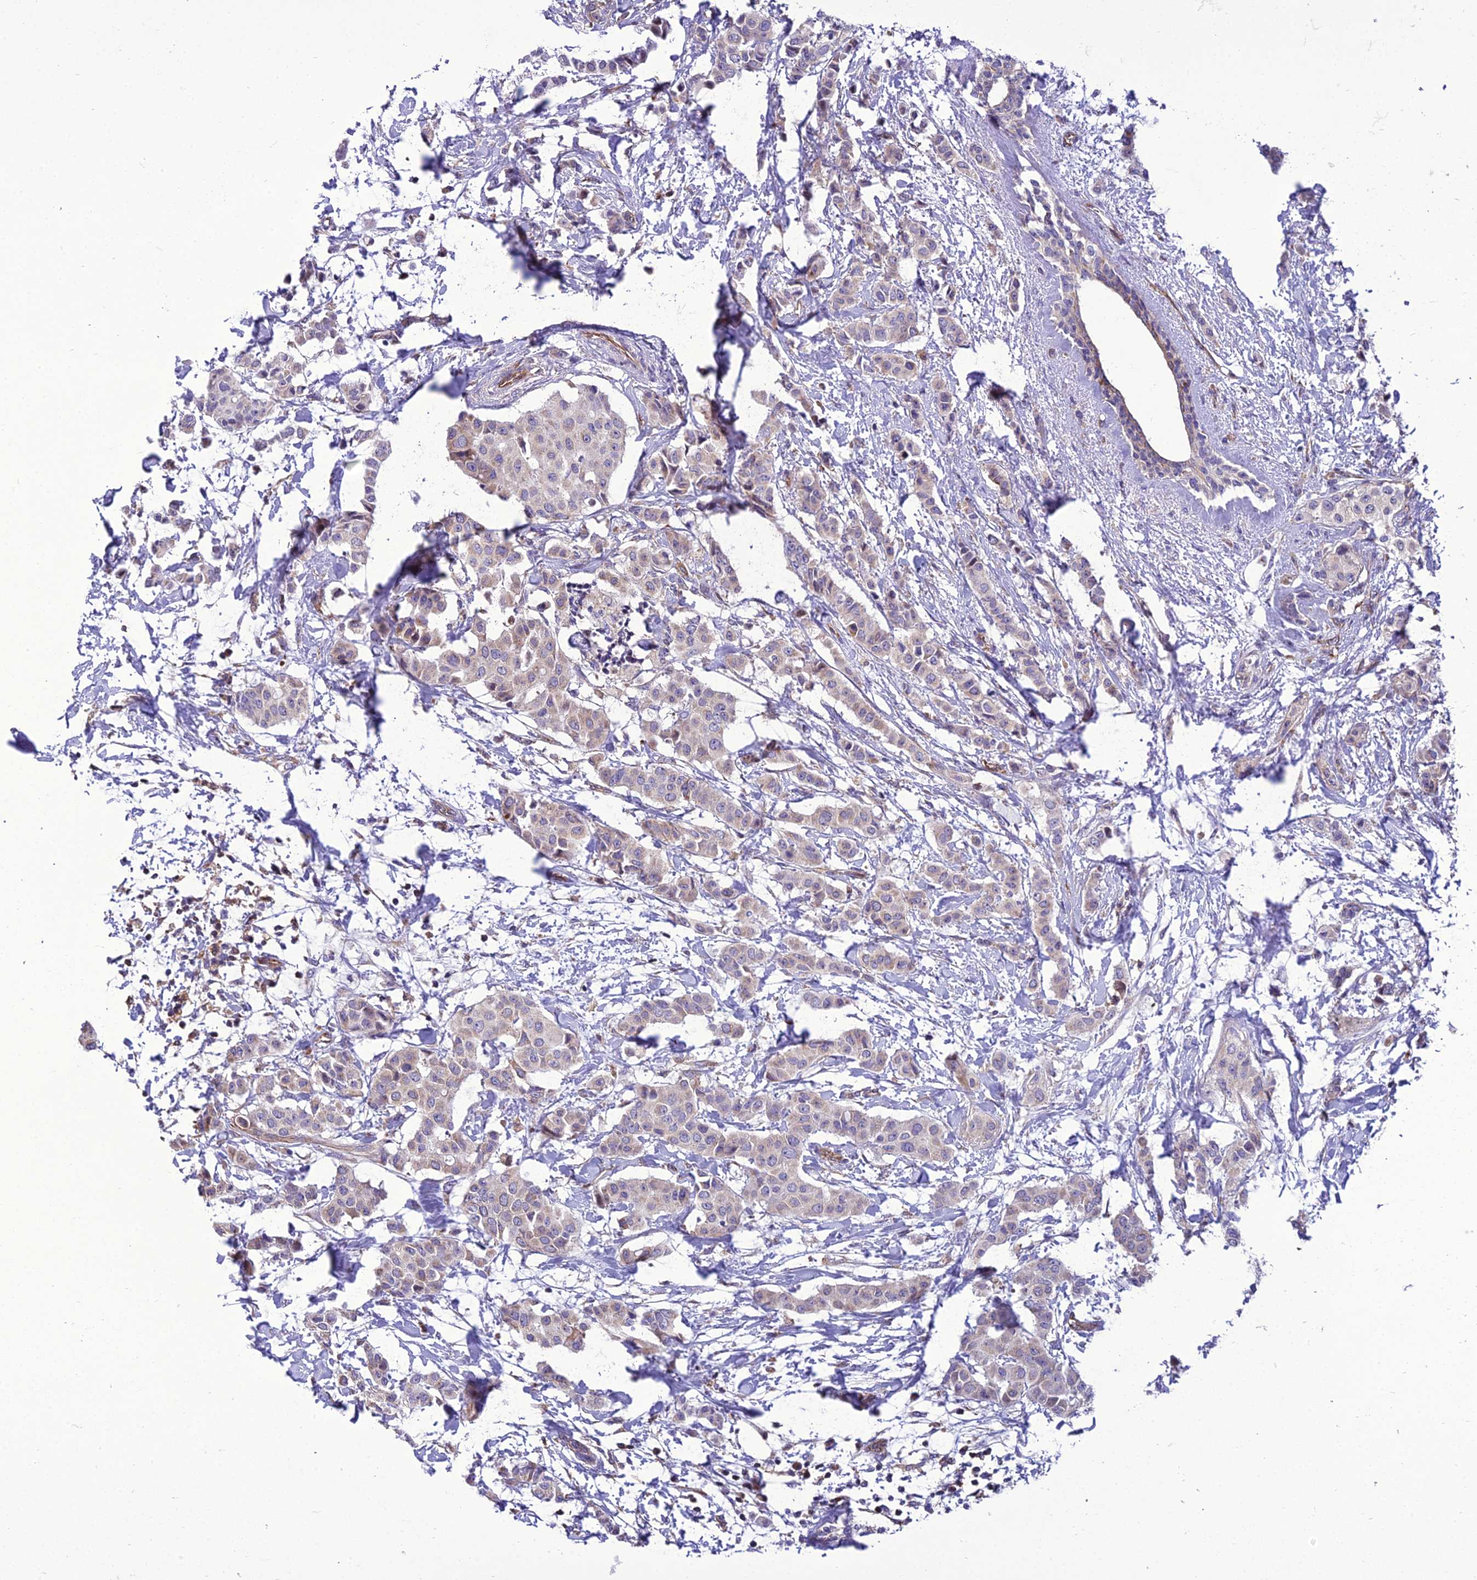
{"staining": {"intensity": "weak", "quantity": "<25%", "location": "cytoplasmic/membranous"}, "tissue": "breast cancer", "cell_type": "Tumor cells", "image_type": "cancer", "snomed": [{"axis": "morphology", "description": "Duct carcinoma"}, {"axis": "topography", "description": "Breast"}], "caption": "Protein analysis of breast cancer displays no significant expression in tumor cells.", "gene": "GIMAP1", "patient": {"sex": "female", "age": 40}}